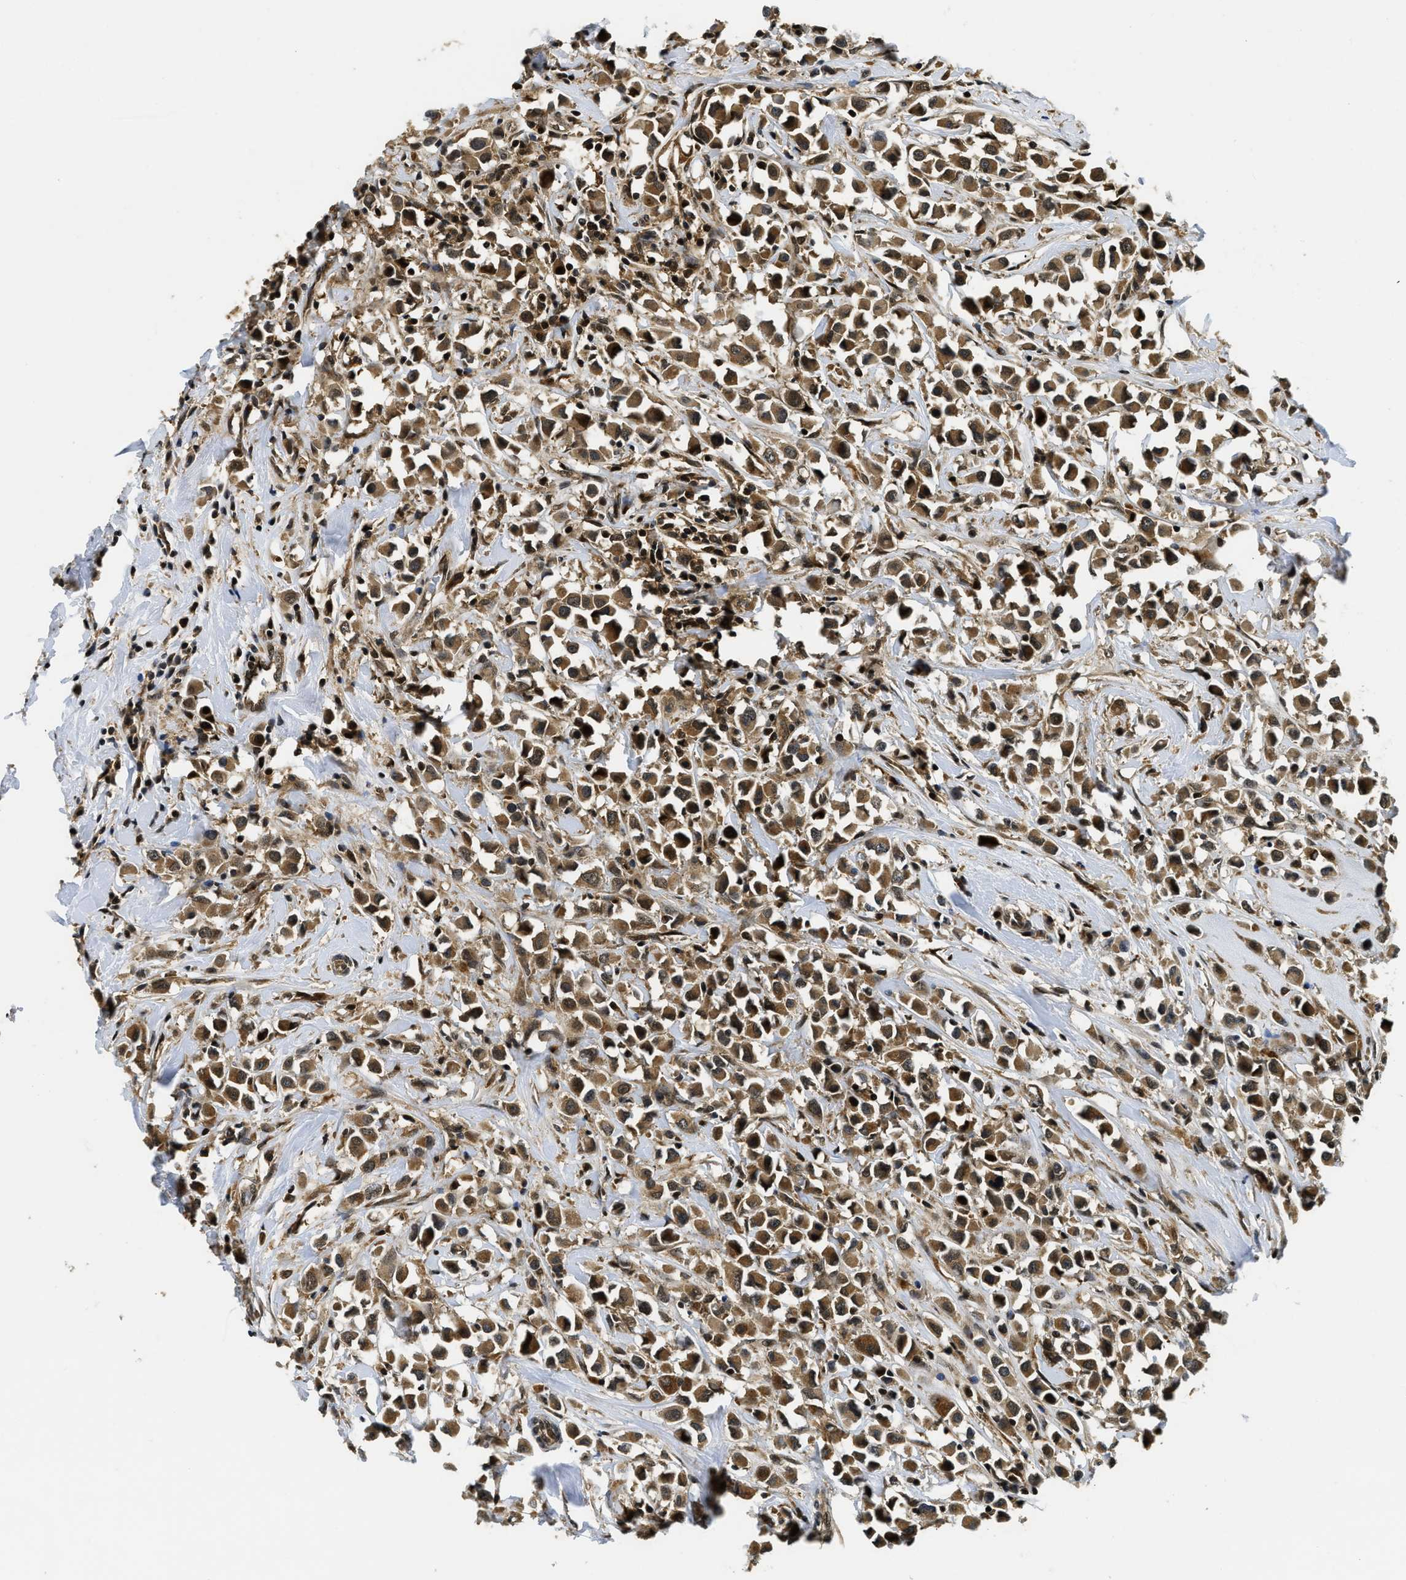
{"staining": {"intensity": "moderate", "quantity": ">75%", "location": "cytoplasmic/membranous"}, "tissue": "breast cancer", "cell_type": "Tumor cells", "image_type": "cancer", "snomed": [{"axis": "morphology", "description": "Duct carcinoma"}, {"axis": "topography", "description": "Breast"}], "caption": "High-power microscopy captured an IHC histopathology image of breast cancer, revealing moderate cytoplasmic/membranous expression in approximately >75% of tumor cells.", "gene": "ADSL", "patient": {"sex": "female", "age": 61}}